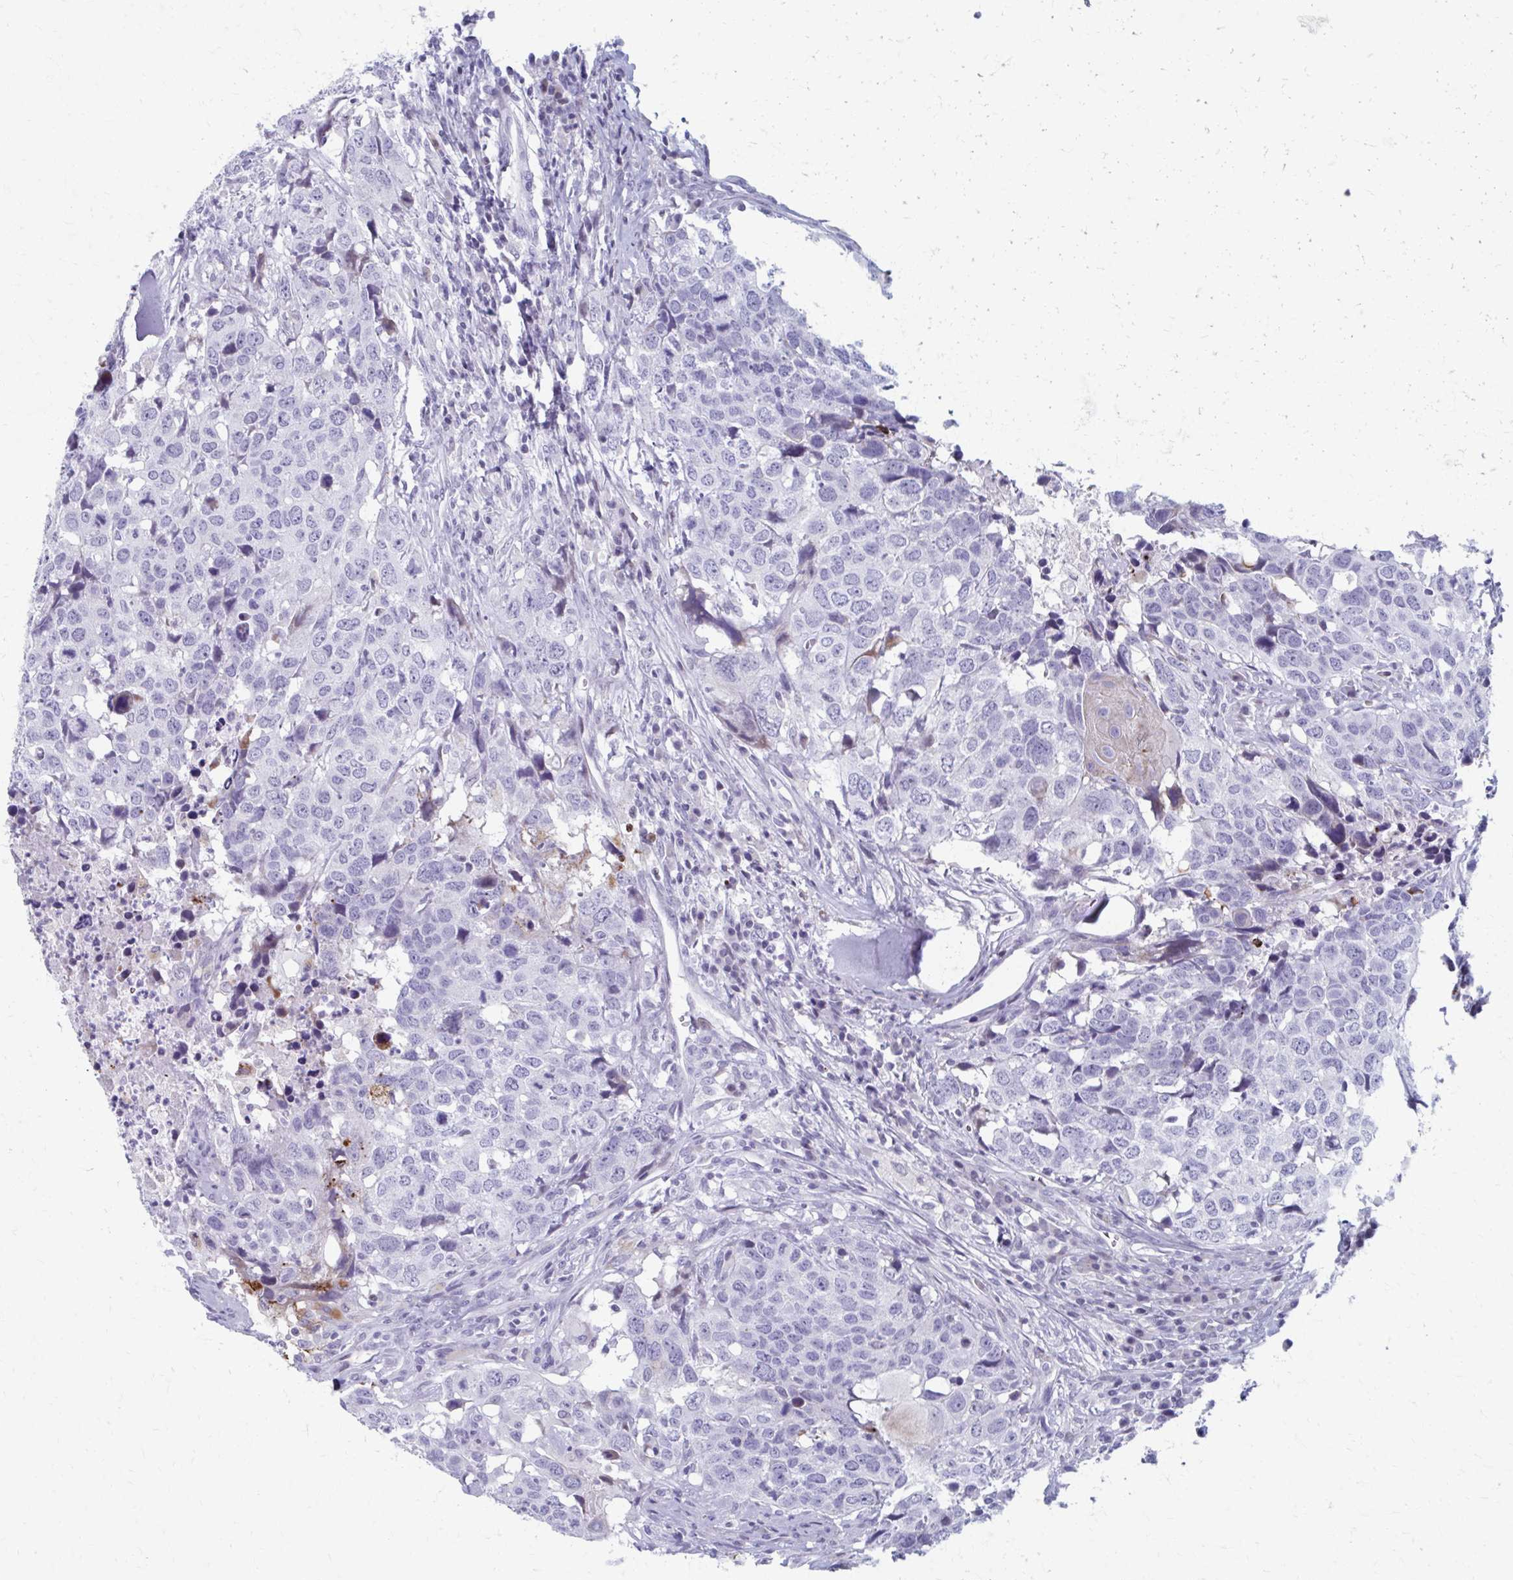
{"staining": {"intensity": "negative", "quantity": "none", "location": "none"}, "tissue": "head and neck cancer", "cell_type": "Tumor cells", "image_type": "cancer", "snomed": [{"axis": "morphology", "description": "Normal tissue, NOS"}, {"axis": "morphology", "description": "Squamous cell carcinoma, NOS"}, {"axis": "topography", "description": "Skeletal muscle"}, {"axis": "topography", "description": "Vascular tissue"}, {"axis": "topography", "description": "Peripheral nerve tissue"}, {"axis": "topography", "description": "Head-Neck"}], "caption": "Immunohistochemistry histopathology image of neoplastic tissue: human squamous cell carcinoma (head and neck) stained with DAB (3,3'-diaminobenzidine) demonstrates no significant protein positivity in tumor cells. (DAB (3,3'-diaminobenzidine) immunohistochemistry with hematoxylin counter stain).", "gene": "ABHD16B", "patient": {"sex": "male", "age": 66}}